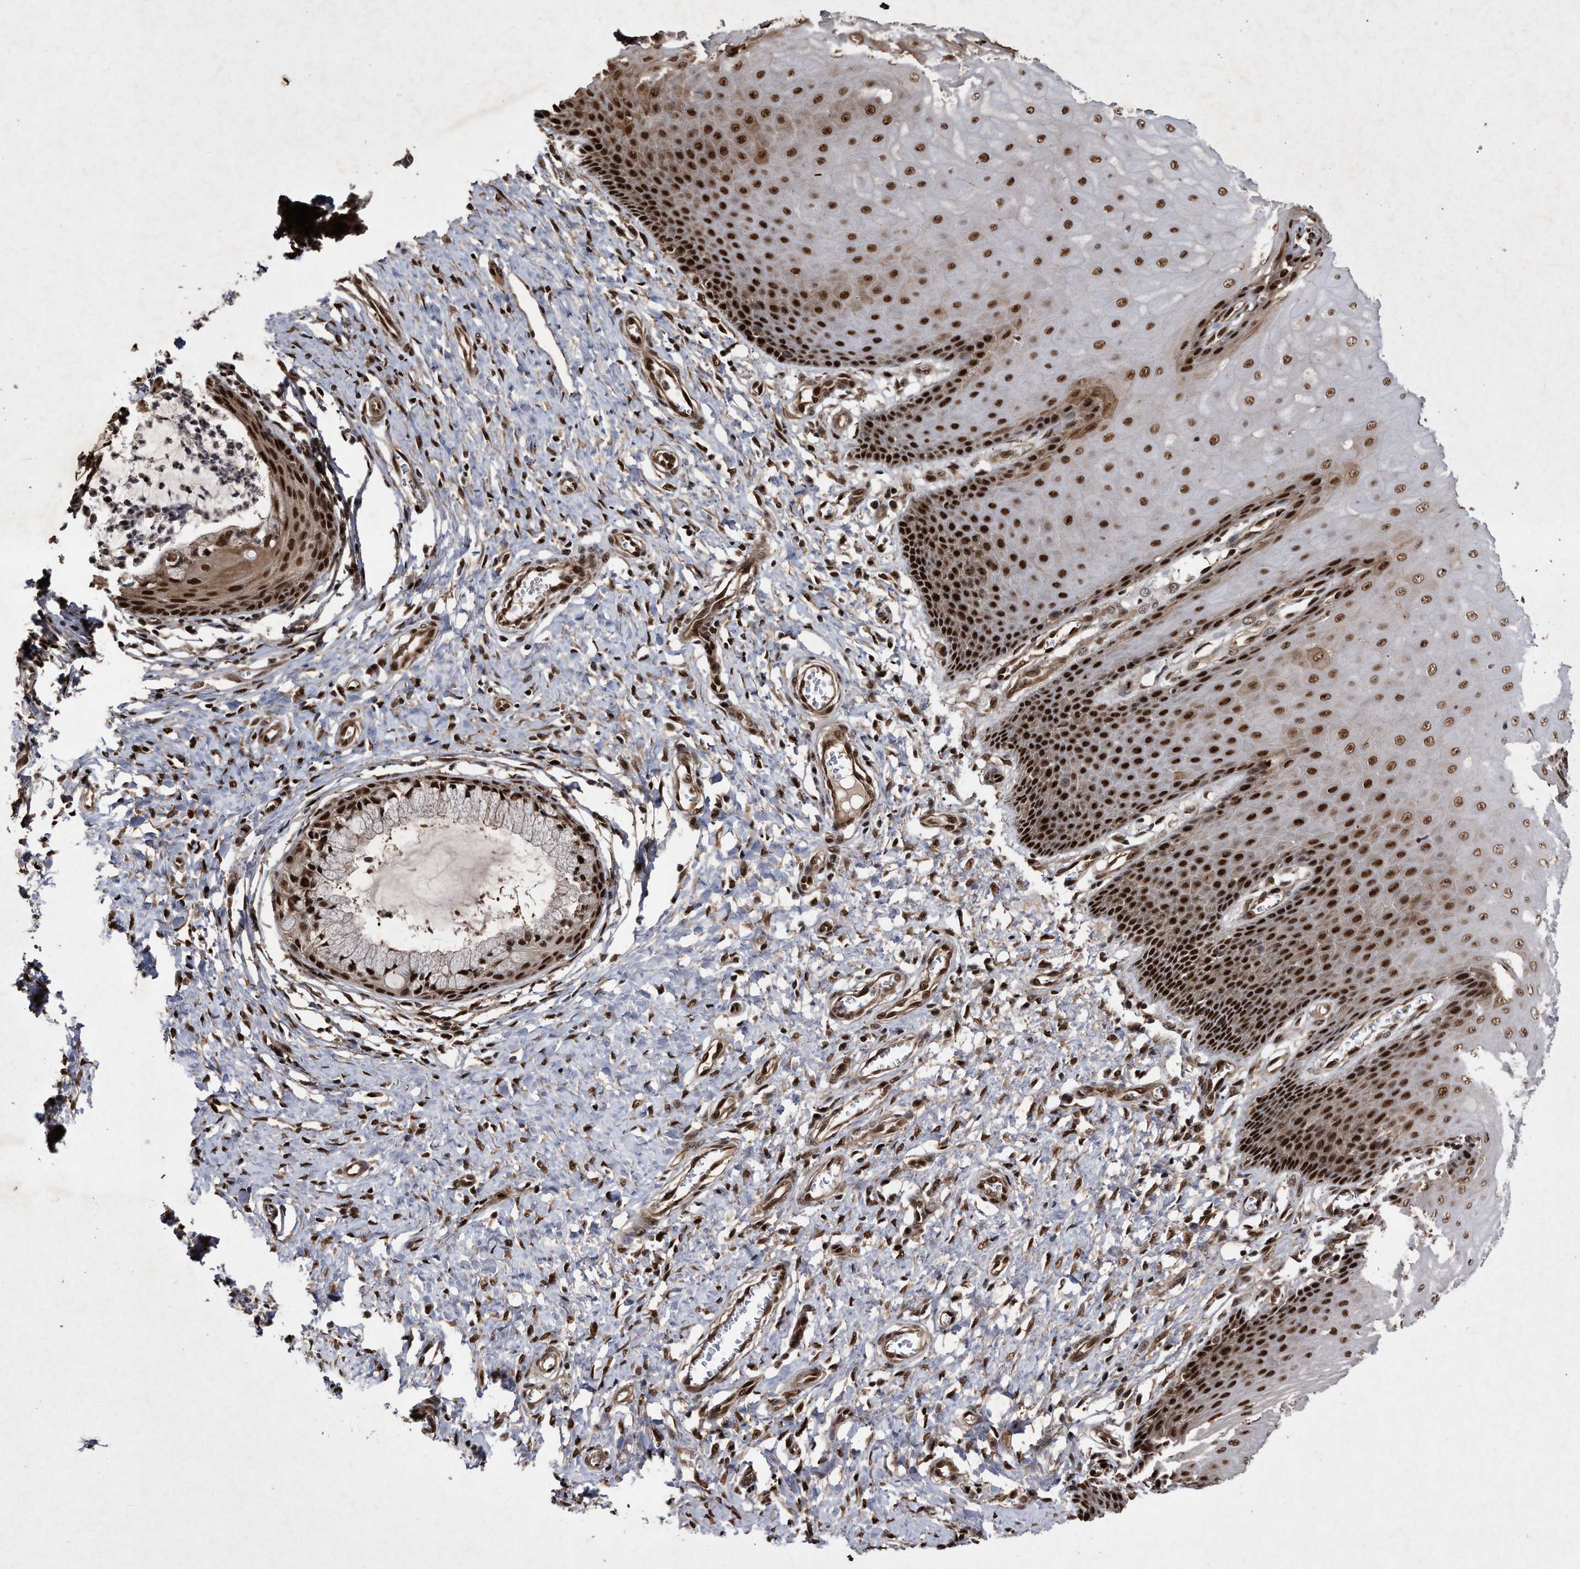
{"staining": {"intensity": "strong", "quantity": ">75%", "location": "nuclear"}, "tissue": "cervix", "cell_type": "Glandular cells", "image_type": "normal", "snomed": [{"axis": "morphology", "description": "Normal tissue, NOS"}, {"axis": "topography", "description": "Cervix"}], "caption": "Cervix was stained to show a protein in brown. There is high levels of strong nuclear expression in approximately >75% of glandular cells. Nuclei are stained in blue.", "gene": "RAD23B", "patient": {"sex": "female", "age": 55}}